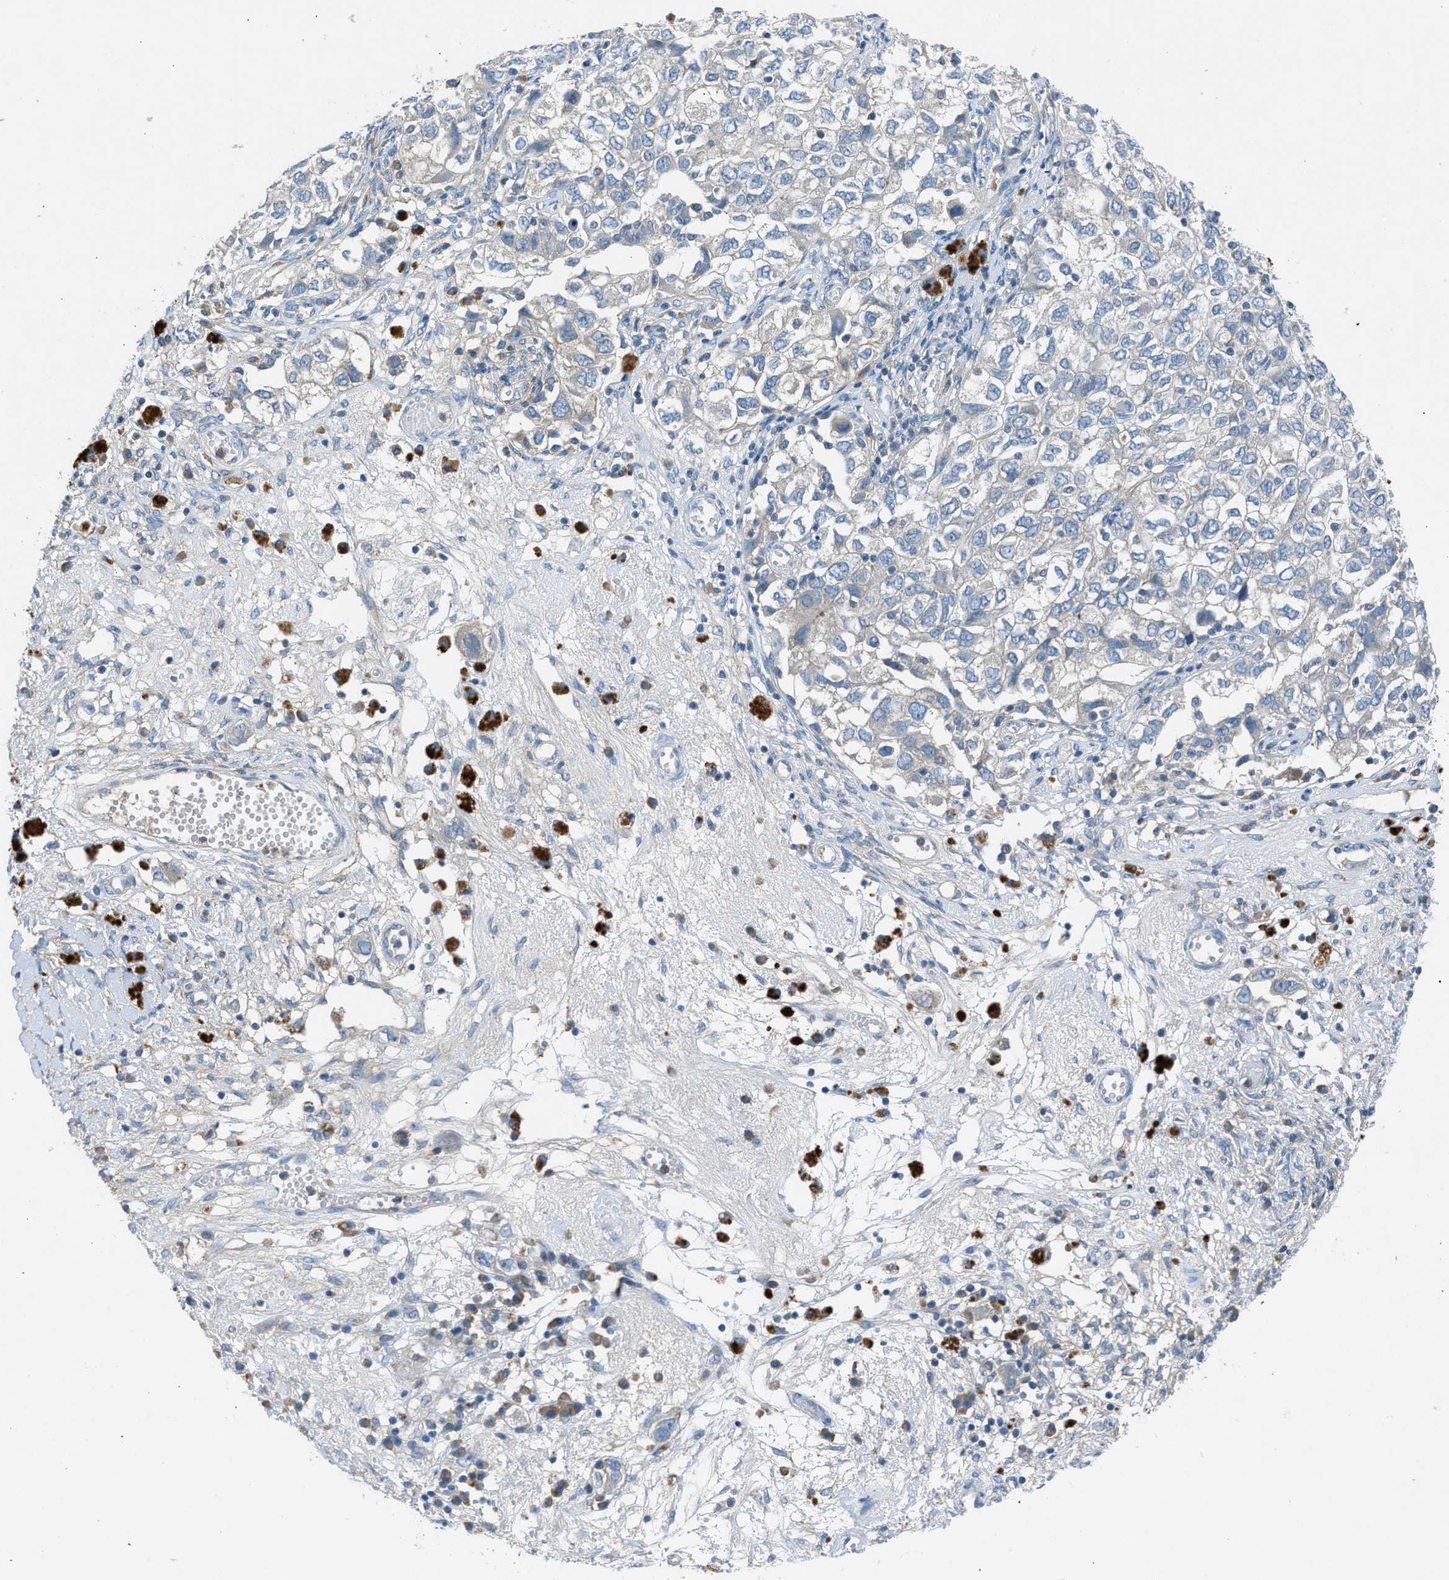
{"staining": {"intensity": "negative", "quantity": "none", "location": "none"}, "tissue": "ovarian cancer", "cell_type": "Tumor cells", "image_type": "cancer", "snomed": [{"axis": "morphology", "description": "Carcinoma, NOS"}, {"axis": "morphology", "description": "Cystadenocarcinoma, serous, NOS"}, {"axis": "topography", "description": "Ovary"}], "caption": "Tumor cells are negative for protein expression in human ovarian serous cystadenocarcinoma.", "gene": "BMP1", "patient": {"sex": "female", "age": 69}}